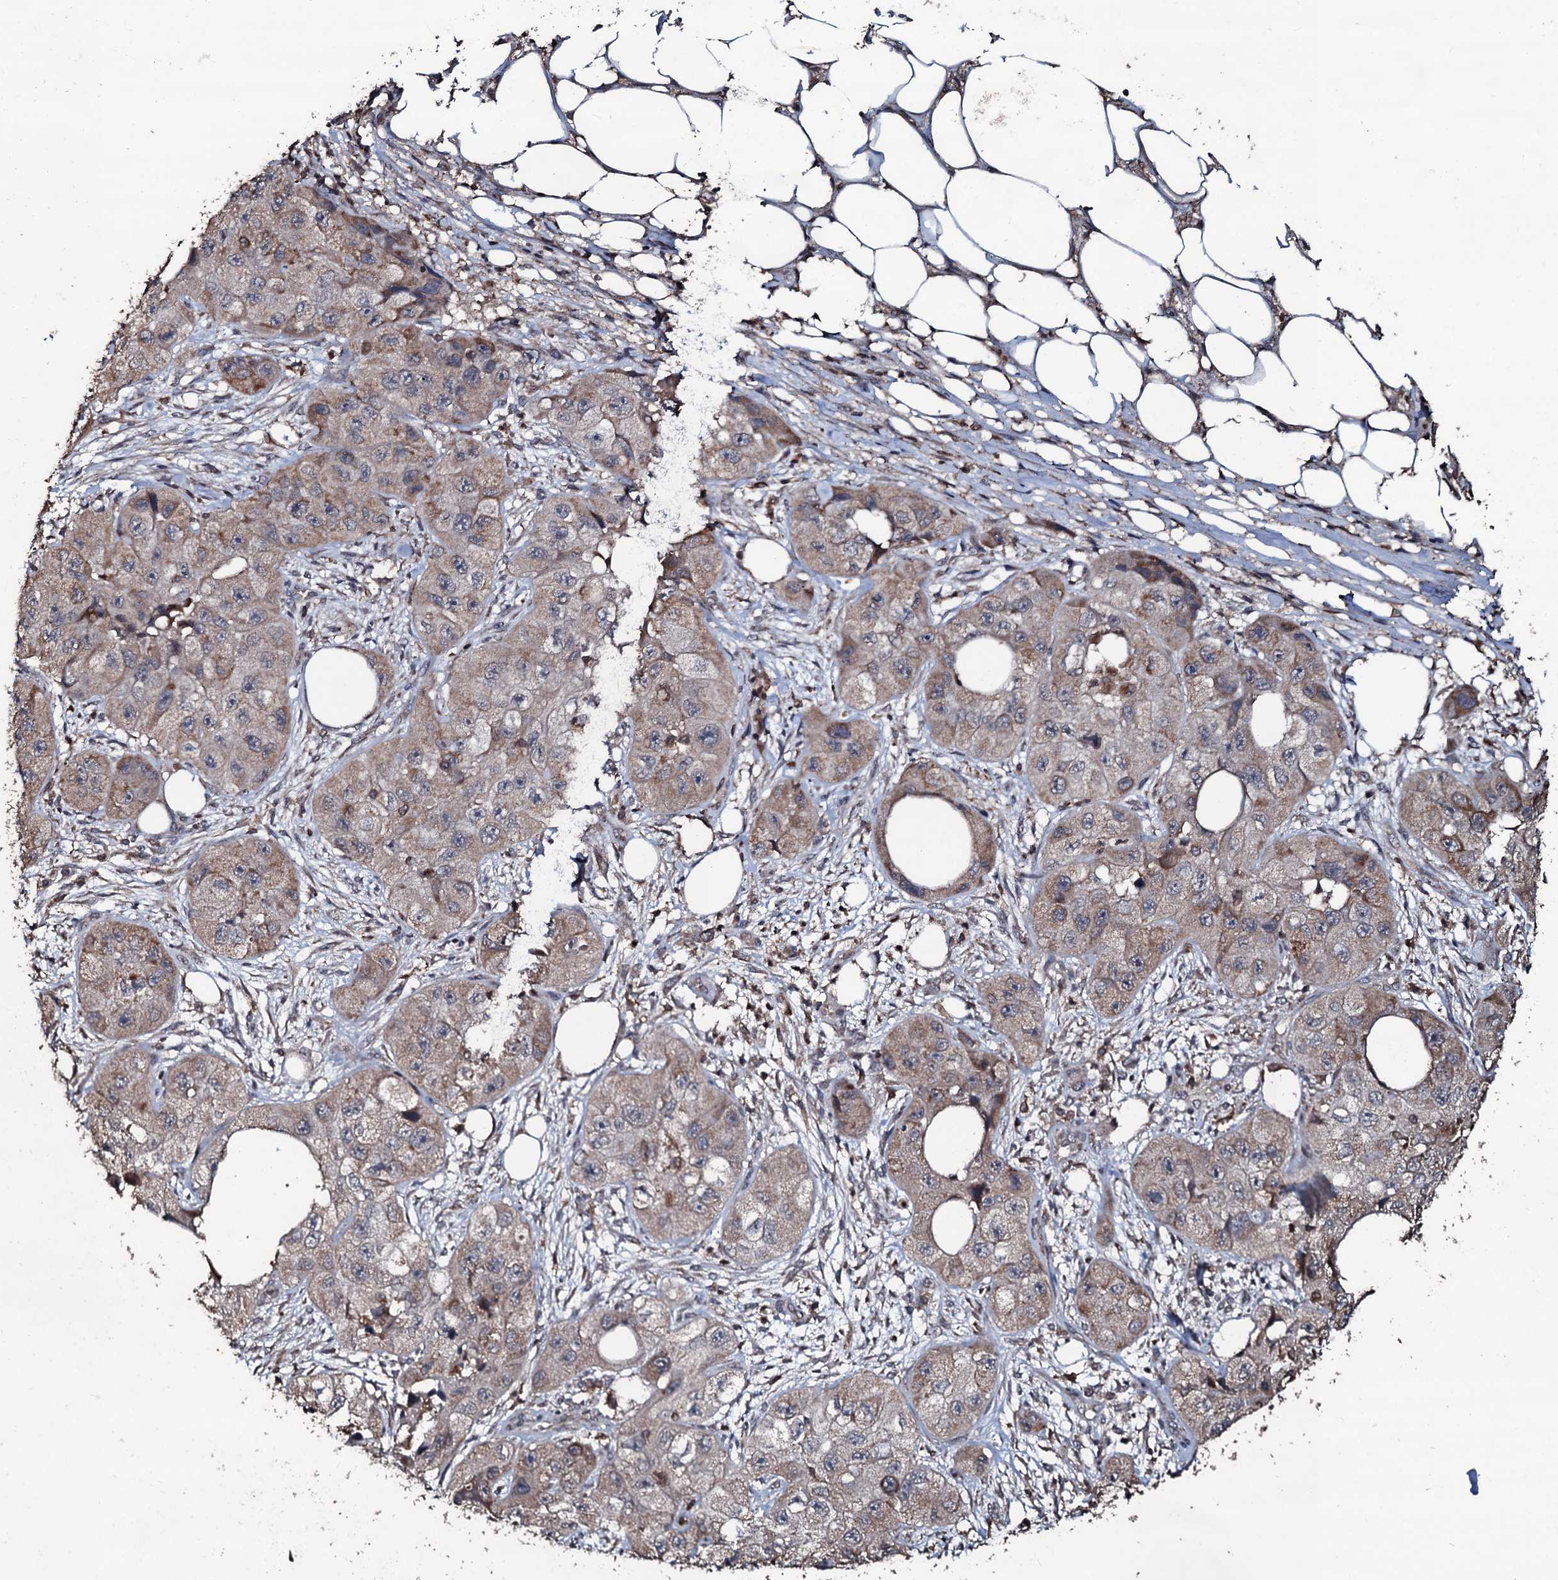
{"staining": {"intensity": "moderate", "quantity": "<25%", "location": "cytoplasmic/membranous"}, "tissue": "skin cancer", "cell_type": "Tumor cells", "image_type": "cancer", "snomed": [{"axis": "morphology", "description": "Squamous cell carcinoma, NOS"}, {"axis": "topography", "description": "Skin"}, {"axis": "topography", "description": "Subcutis"}], "caption": "Protein staining of skin cancer (squamous cell carcinoma) tissue exhibits moderate cytoplasmic/membranous expression in about <25% of tumor cells.", "gene": "SDHAF2", "patient": {"sex": "male", "age": 73}}